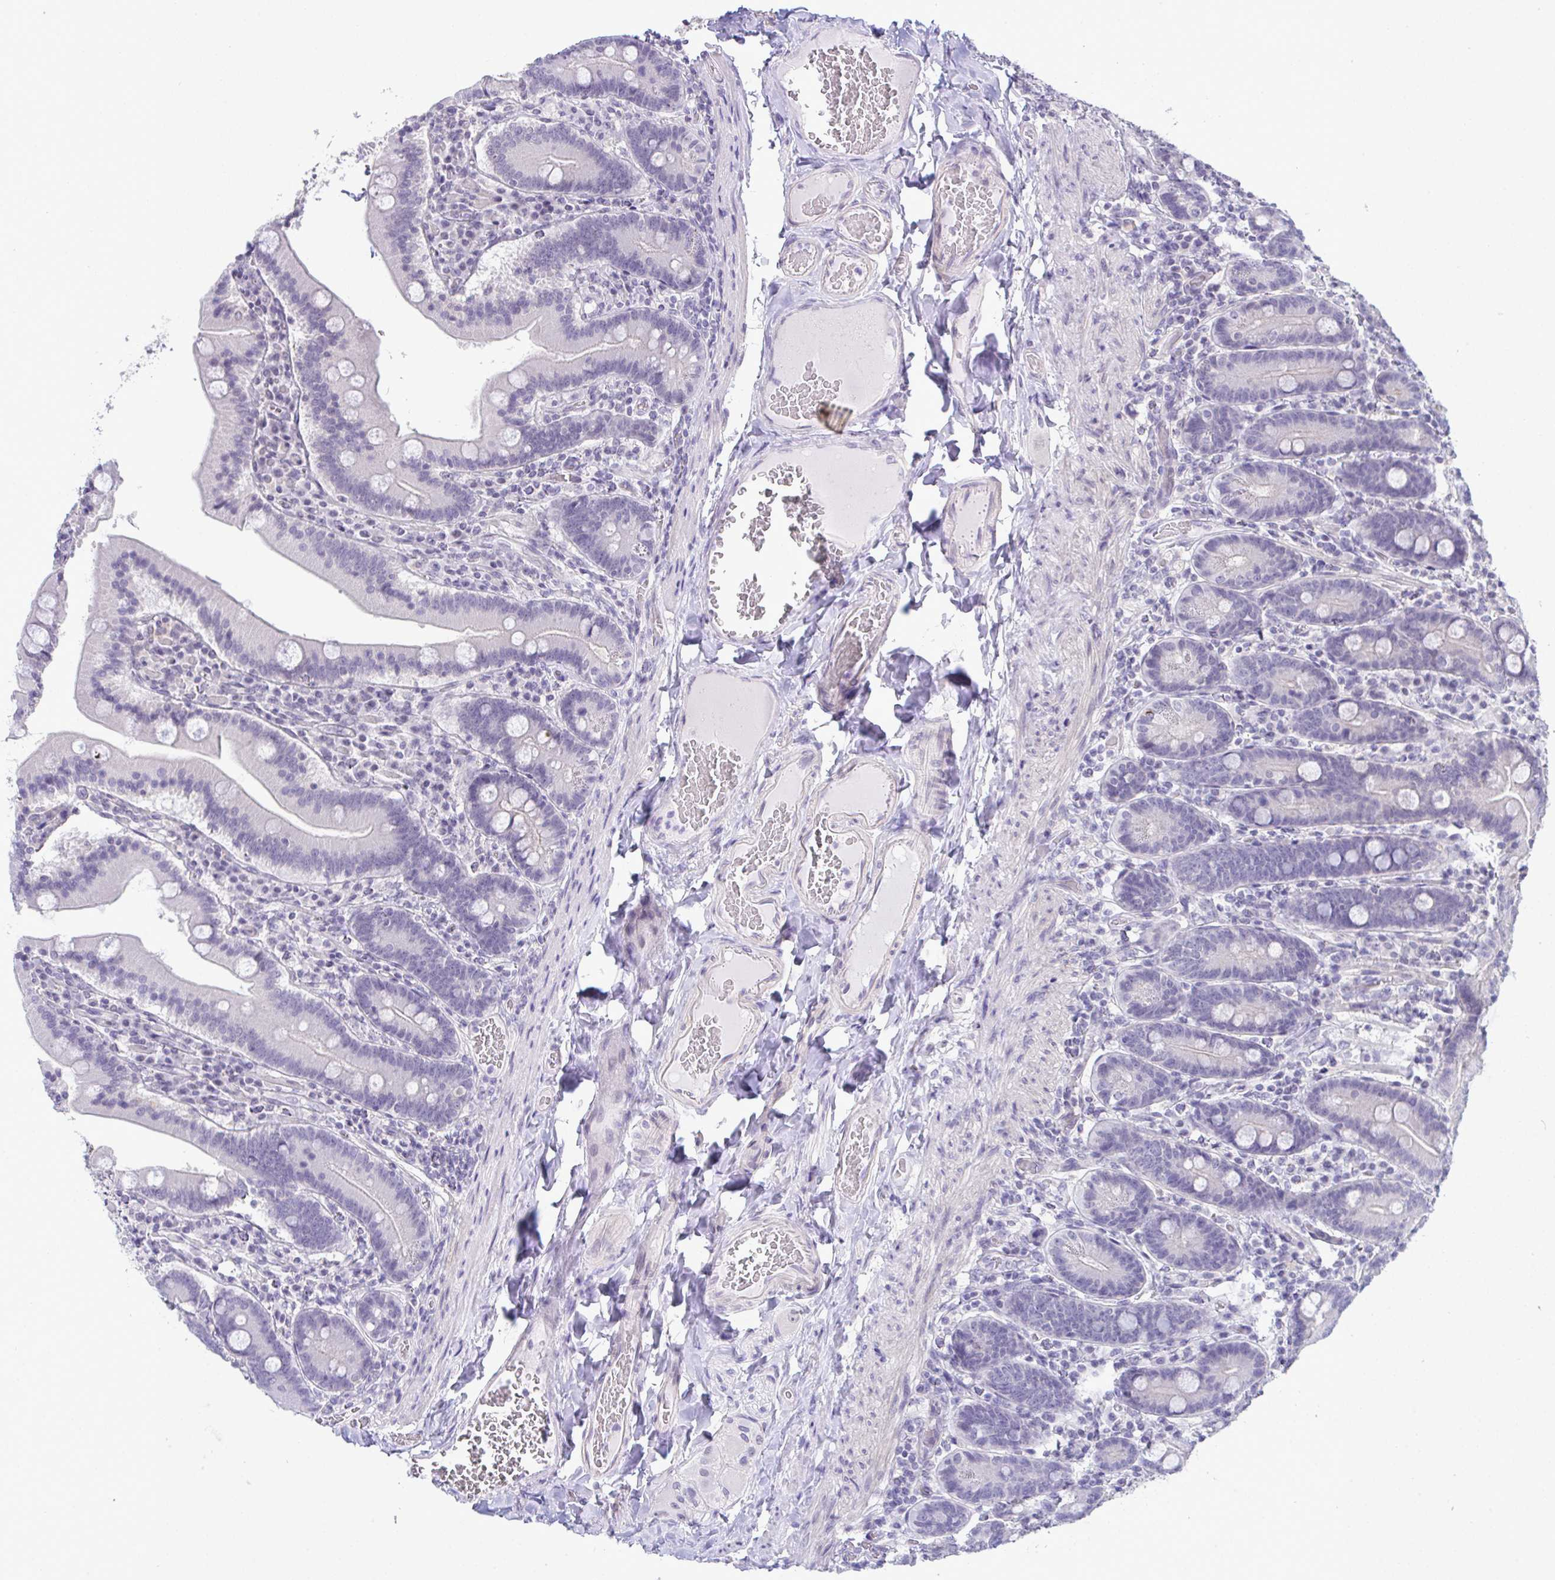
{"staining": {"intensity": "negative", "quantity": "none", "location": "none"}, "tissue": "duodenum", "cell_type": "Glandular cells", "image_type": "normal", "snomed": [{"axis": "morphology", "description": "Normal tissue, NOS"}, {"axis": "topography", "description": "Duodenum"}], "caption": "Duodenum stained for a protein using immunohistochemistry demonstrates no expression glandular cells.", "gene": "ATP6V0D2", "patient": {"sex": "female", "age": 62}}